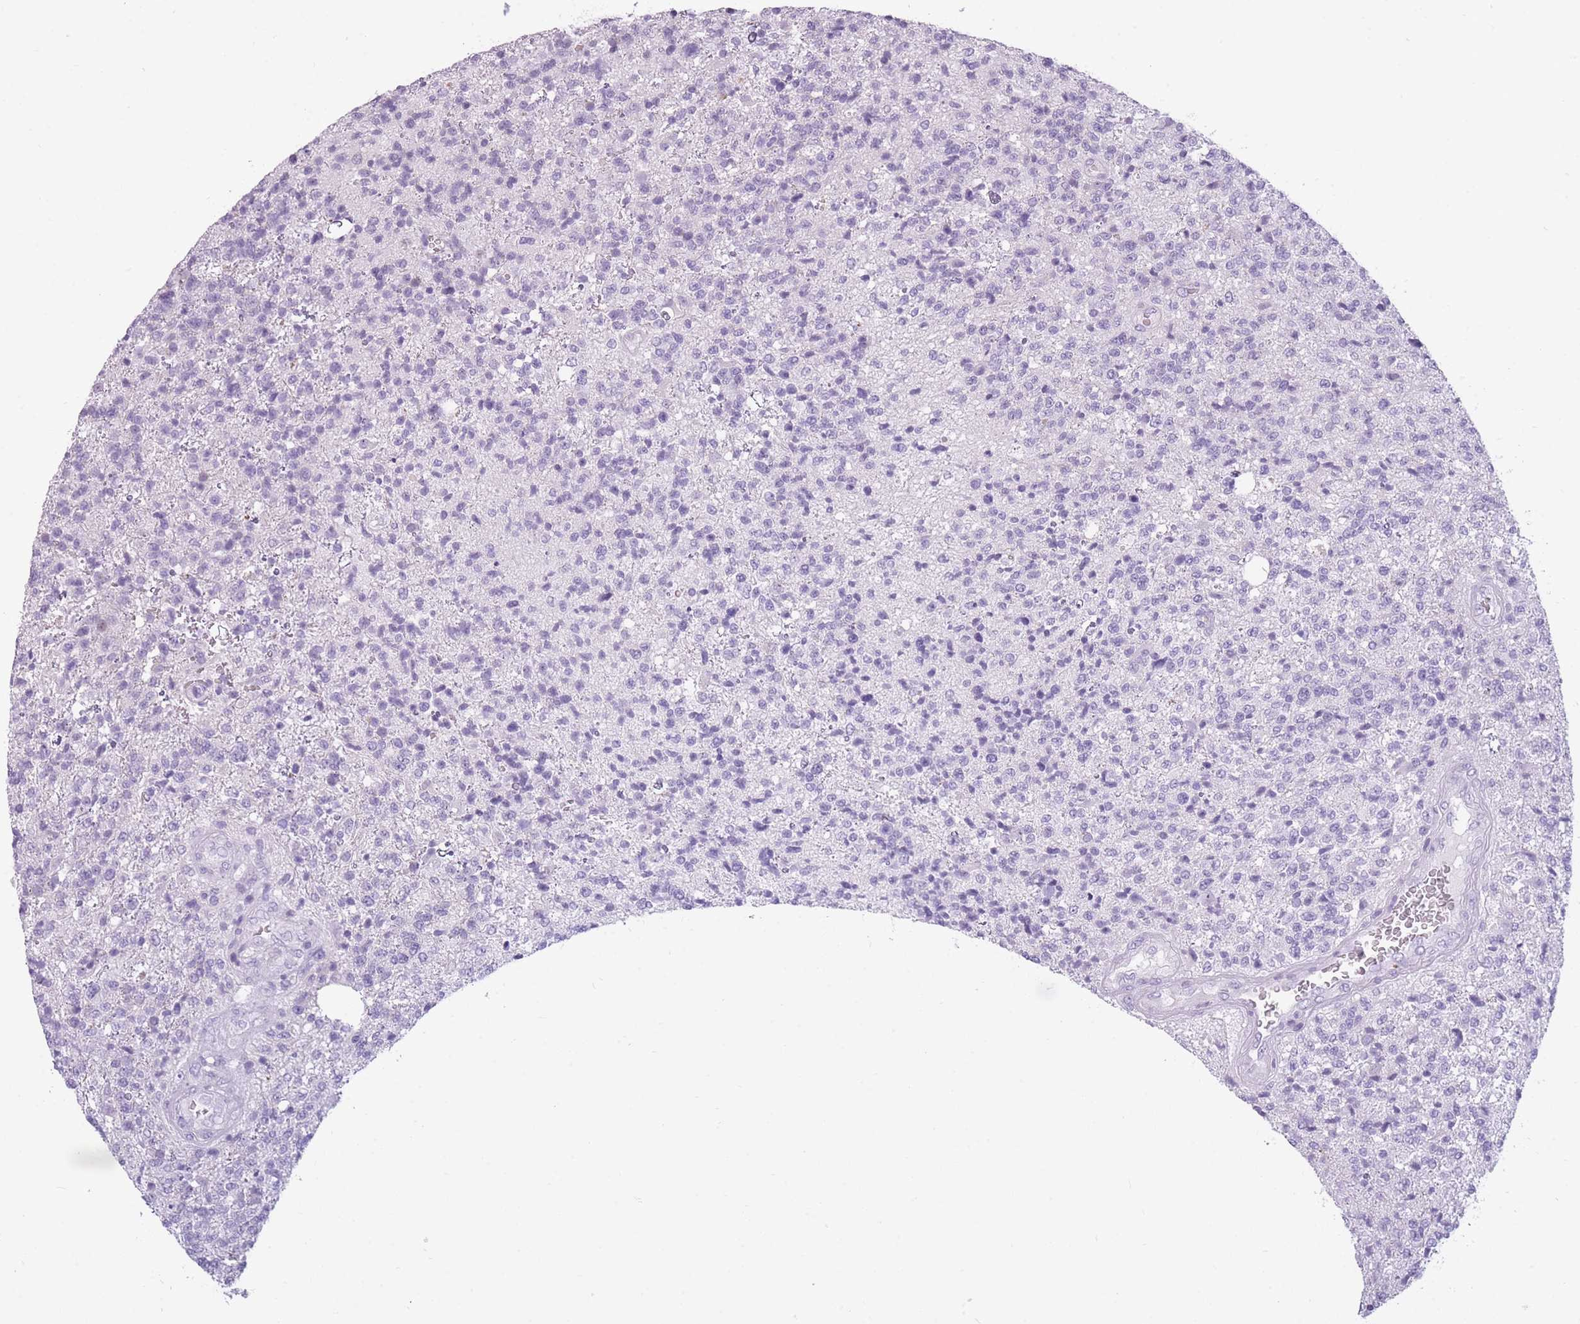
{"staining": {"intensity": "negative", "quantity": "none", "location": "none"}, "tissue": "glioma", "cell_type": "Tumor cells", "image_type": "cancer", "snomed": [{"axis": "morphology", "description": "Glioma, malignant, High grade"}, {"axis": "topography", "description": "Brain"}], "caption": "Tumor cells show no significant staining in malignant glioma (high-grade).", "gene": "GOLGA6D", "patient": {"sex": "male", "age": 56}}